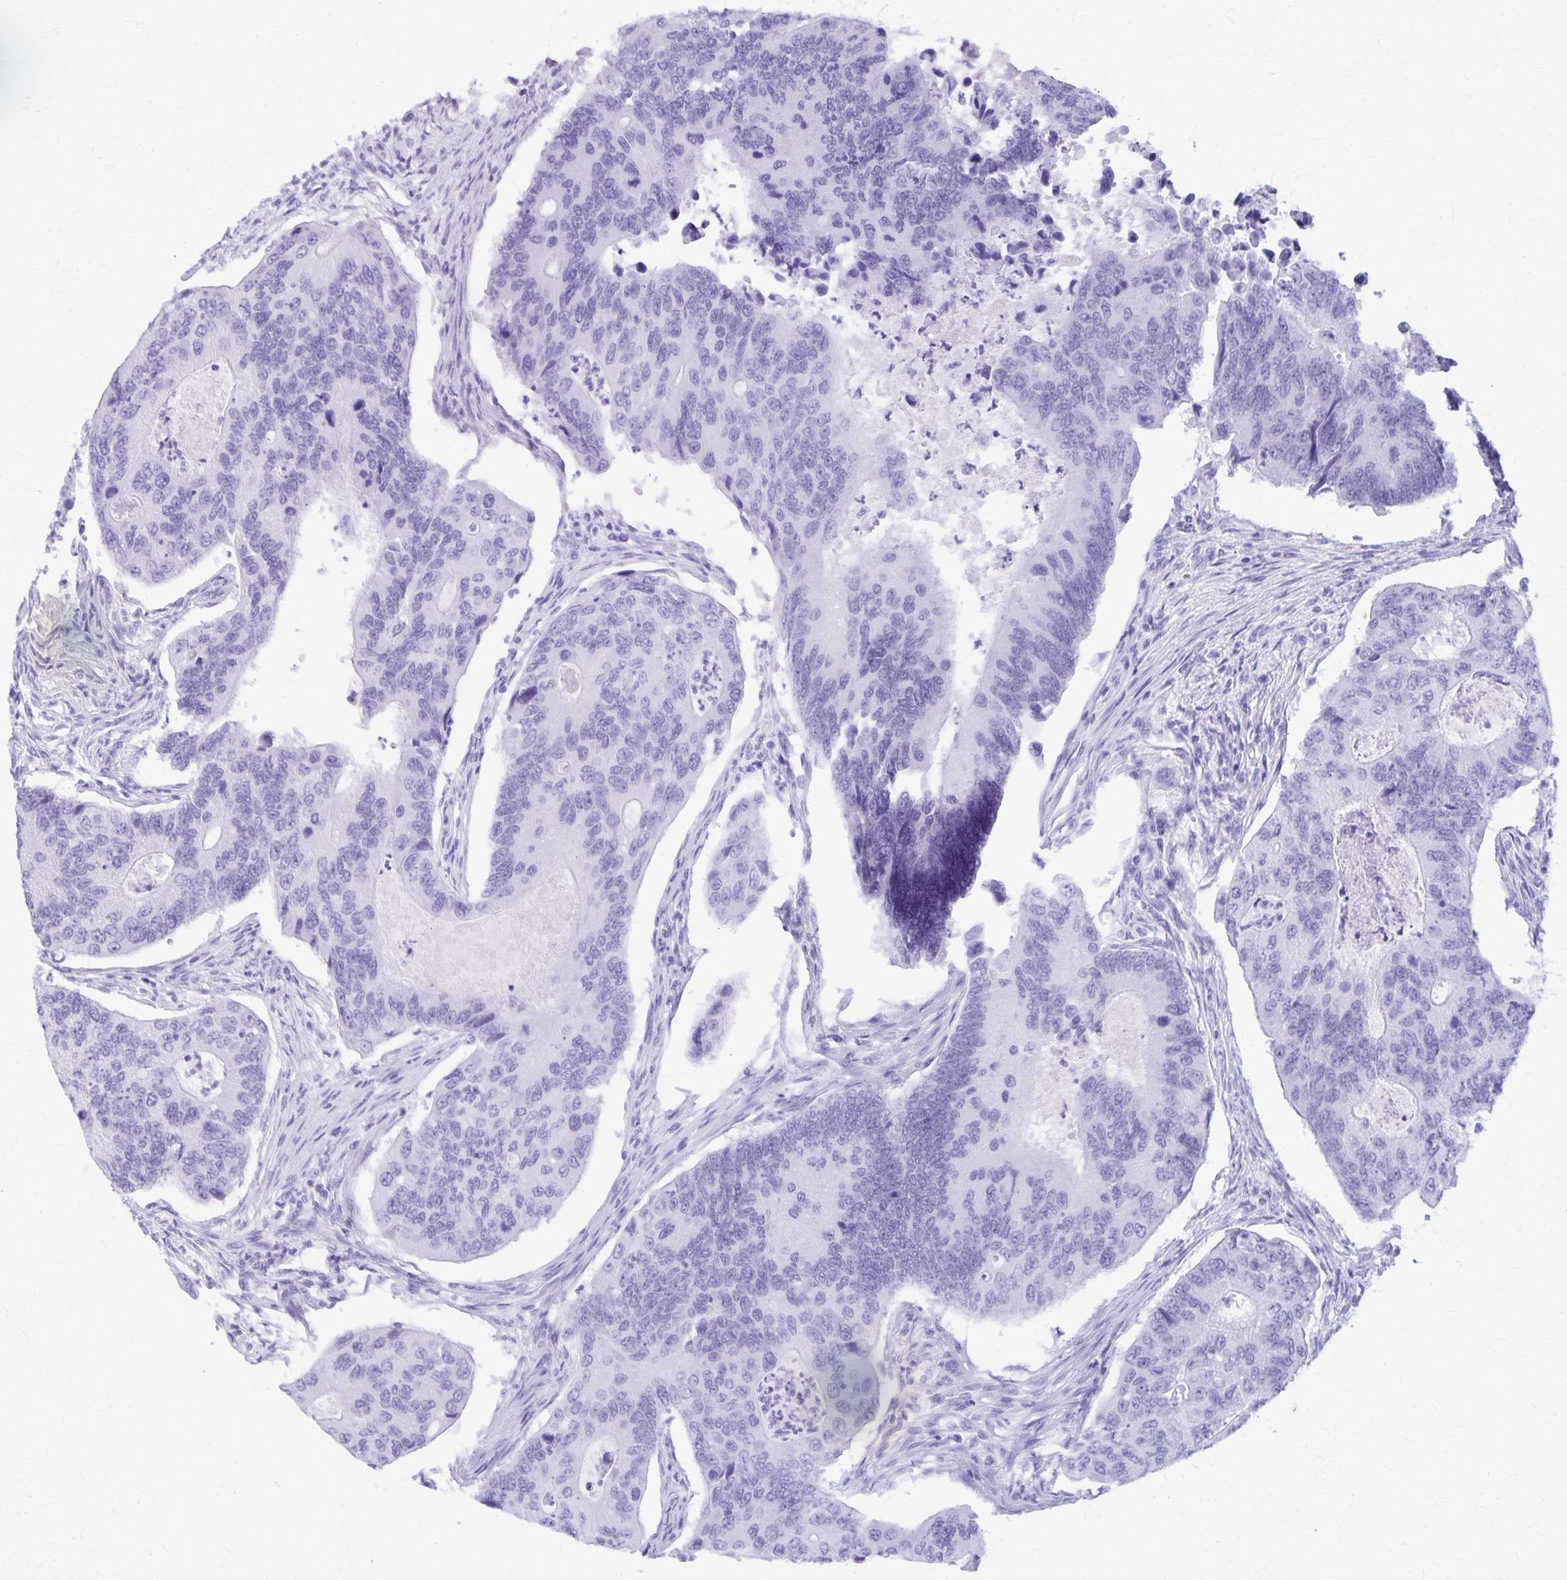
{"staining": {"intensity": "negative", "quantity": "none", "location": "none"}, "tissue": "colorectal cancer", "cell_type": "Tumor cells", "image_type": "cancer", "snomed": [{"axis": "morphology", "description": "Adenocarcinoma, NOS"}, {"axis": "topography", "description": "Colon"}], "caption": "DAB (3,3'-diaminobenzidine) immunohistochemical staining of colorectal adenocarcinoma displays no significant positivity in tumor cells.", "gene": "DEFA5", "patient": {"sex": "female", "age": 67}}